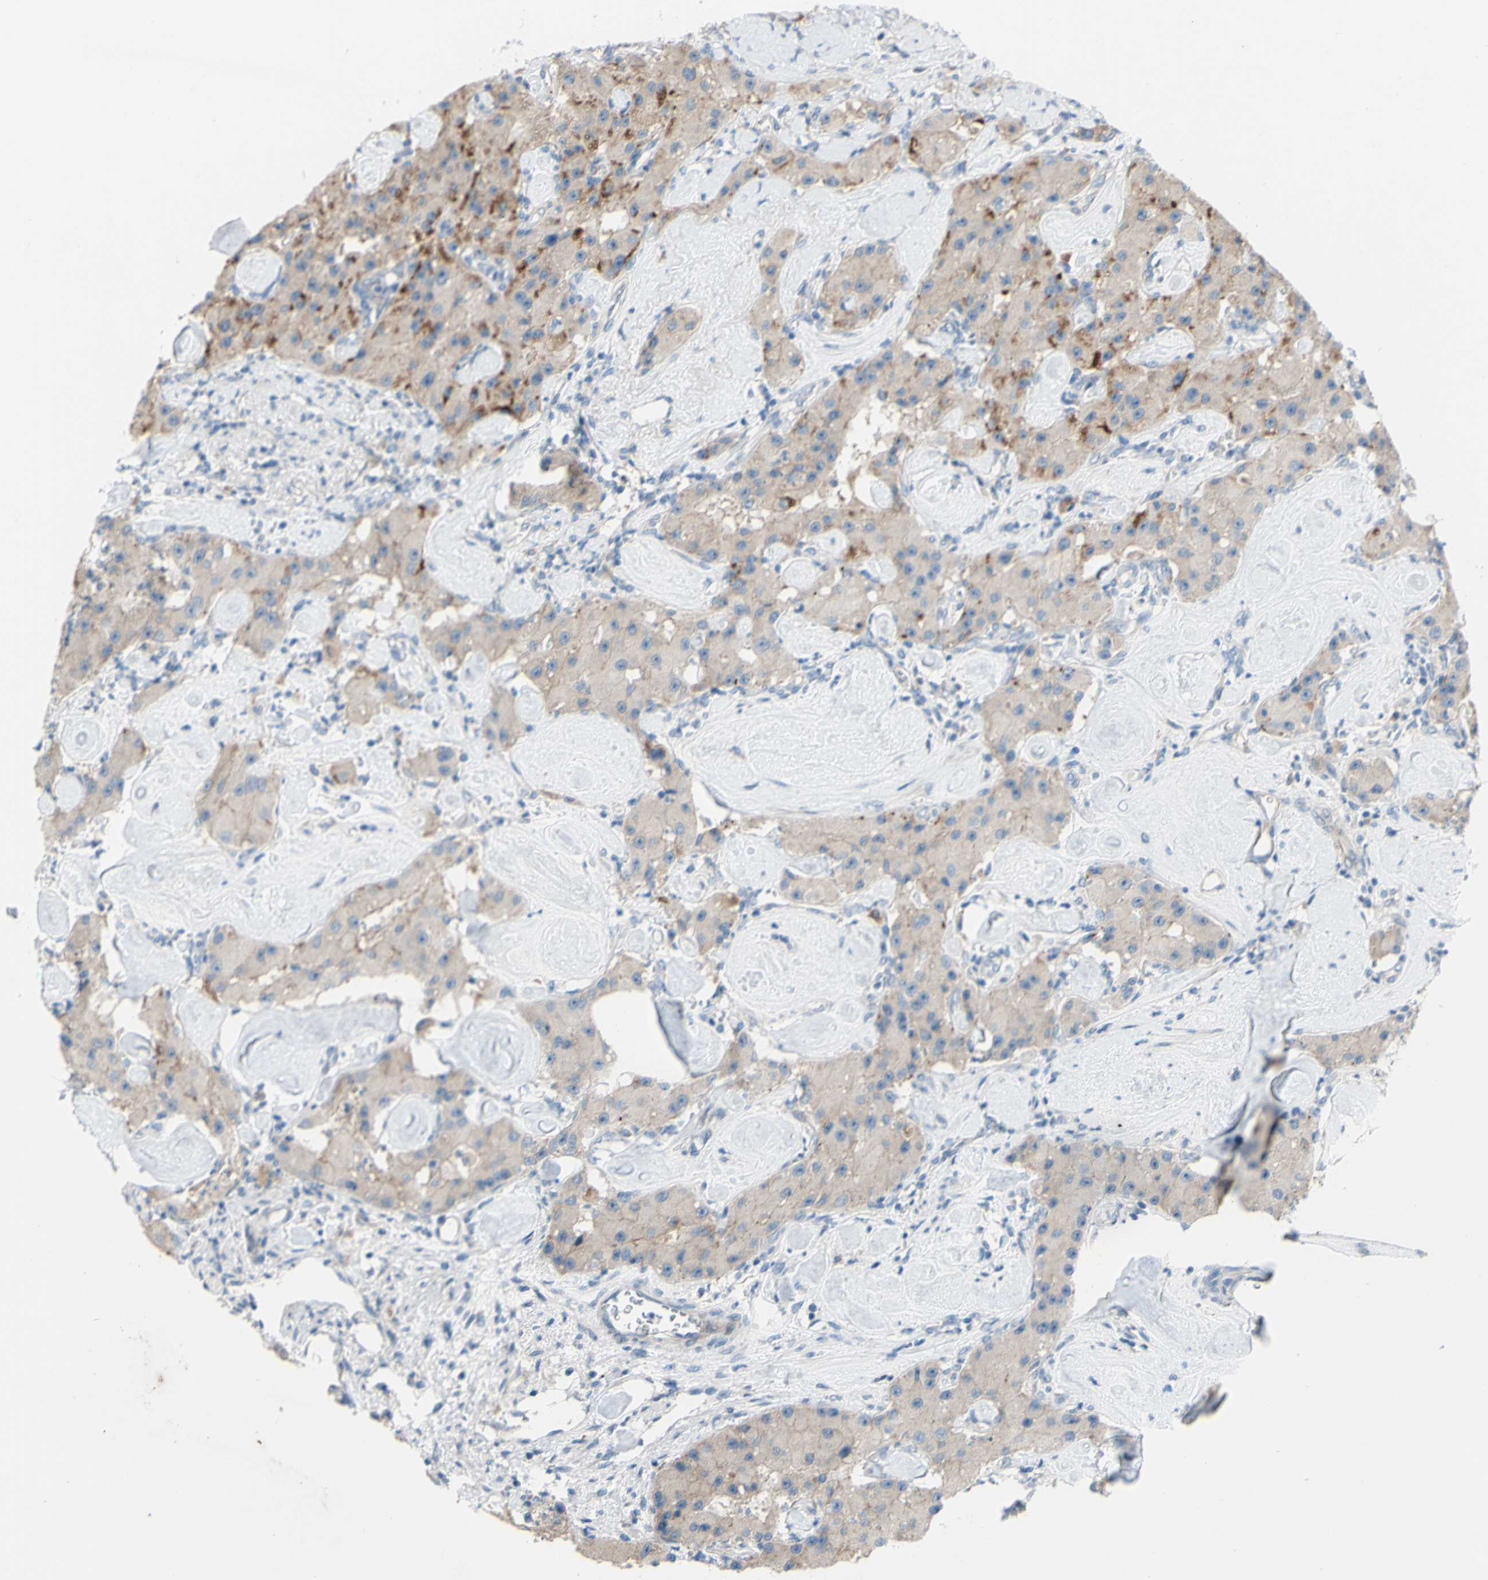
{"staining": {"intensity": "weak", "quantity": ">75%", "location": "cytoplasmic/membranous"}, "tissue": "carcinoid", "cell_type": "Tumor cells", "image_type": "cancer", "snomed": [{"axis": "morphology", "description": "Carcinoid, malignant, NOS"}, {"axis": "topography", "description": "Pancreas"}], "caption": "An IHC image of neoplastic tissue is shown. Protein staining in brown highlights weak cytoplasmic/membranous positivity in carcinoid (malignant) within tumor cells.", "gene": "CDCP1", "patient": {"sex": "male", "age": 41}}